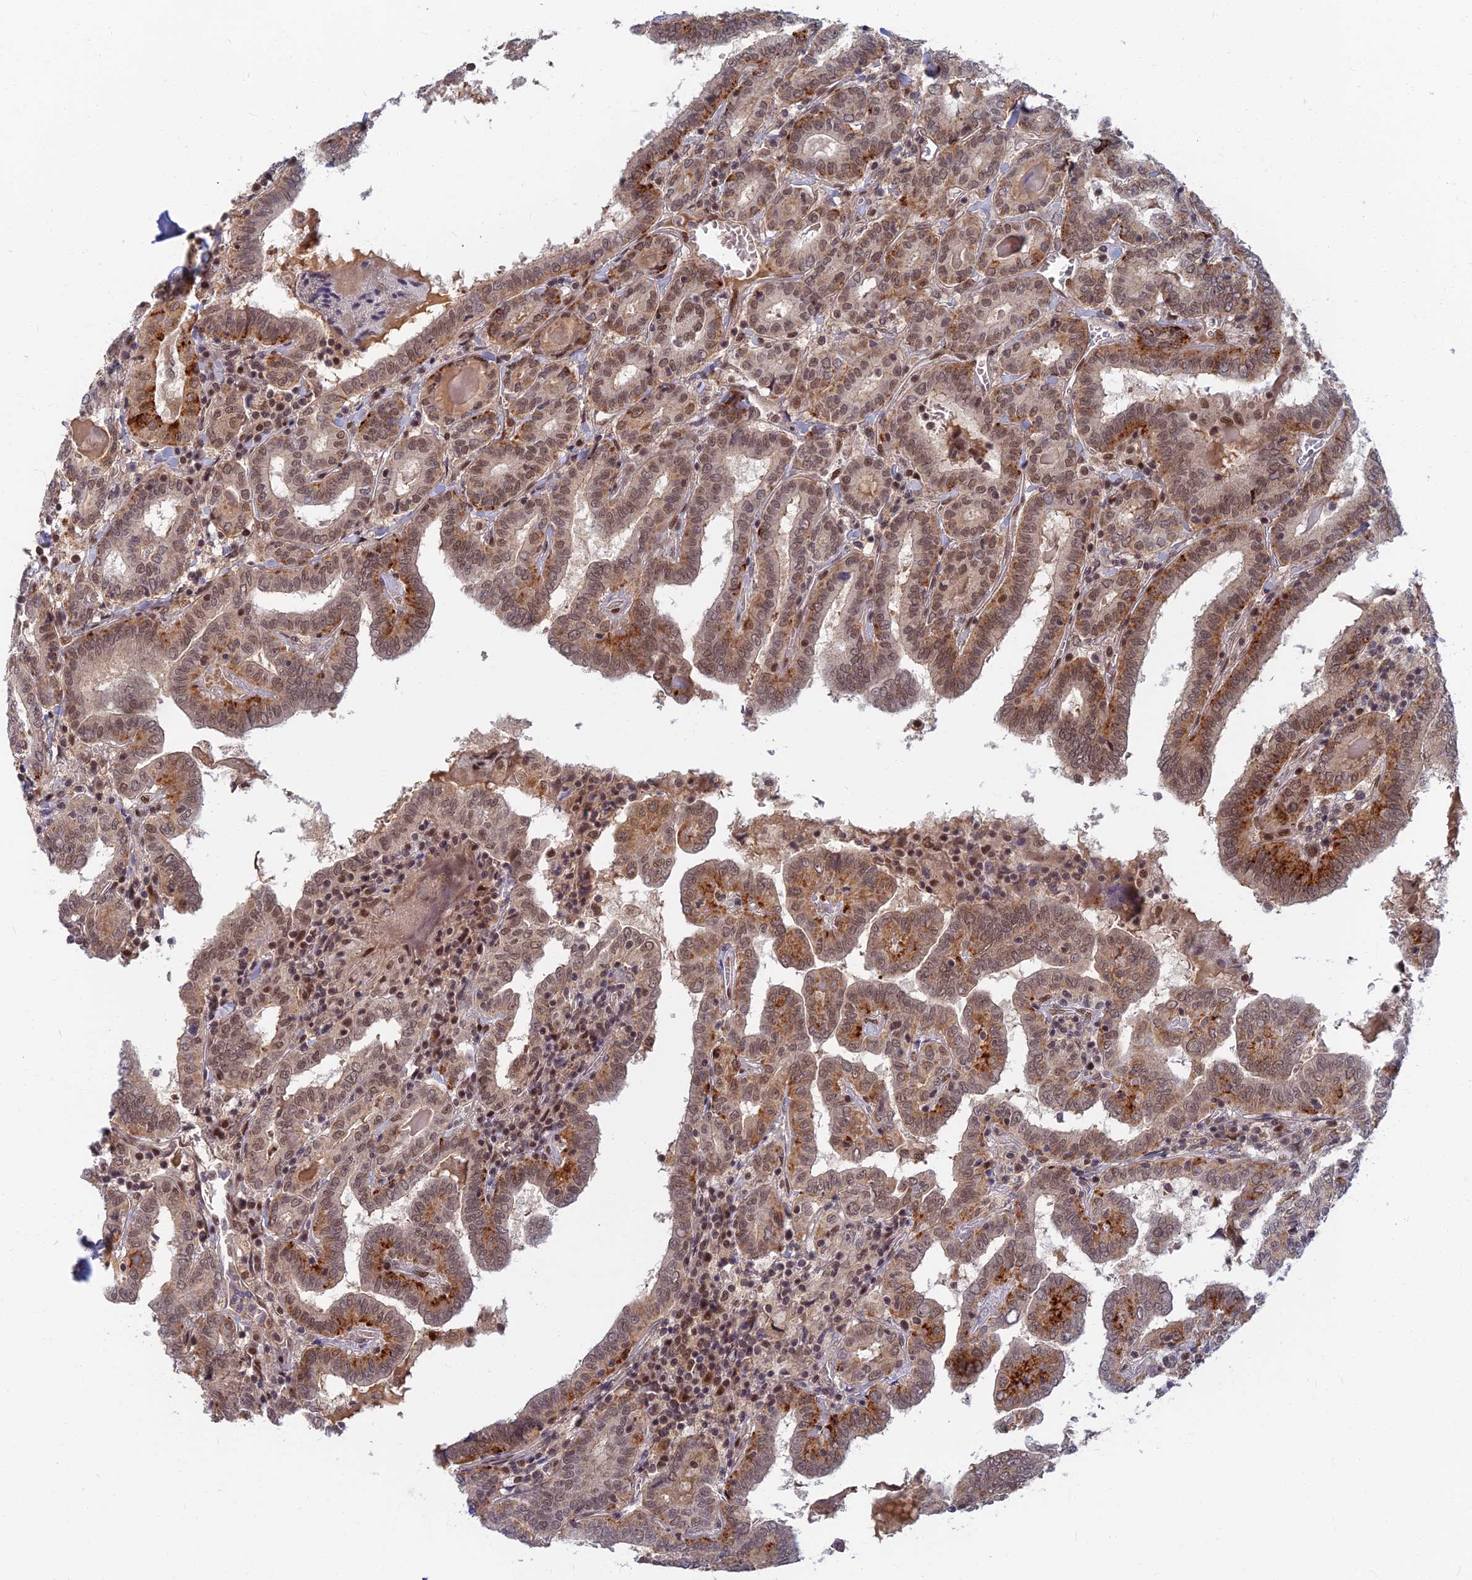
{"staining": {"intensity": "moderate", "quantity": "<25%", "location": "cytoplasmic/membranous,nuclear"}, "tissue": "thyroid cancer", "cell_type": "Tumor cells", "image_type": "cancer", "snomed": [{"axis": "morphology", "description": "Papillary adenocarcinoma, NOS"}, {"axis": "topography", "description": "Thyroid gland"}], "caption": "Moderate cytoplasmic/membranous and nuclear expression is present in approximately <25% of tumor cells in thyroid cancer. The staining was performed using DAB, with brown indicating positive protein expression. Nuclei are stained blue with hematoxylin.", "gene": "TCEA2", "patient": {"sex": "female", "age": 72}}